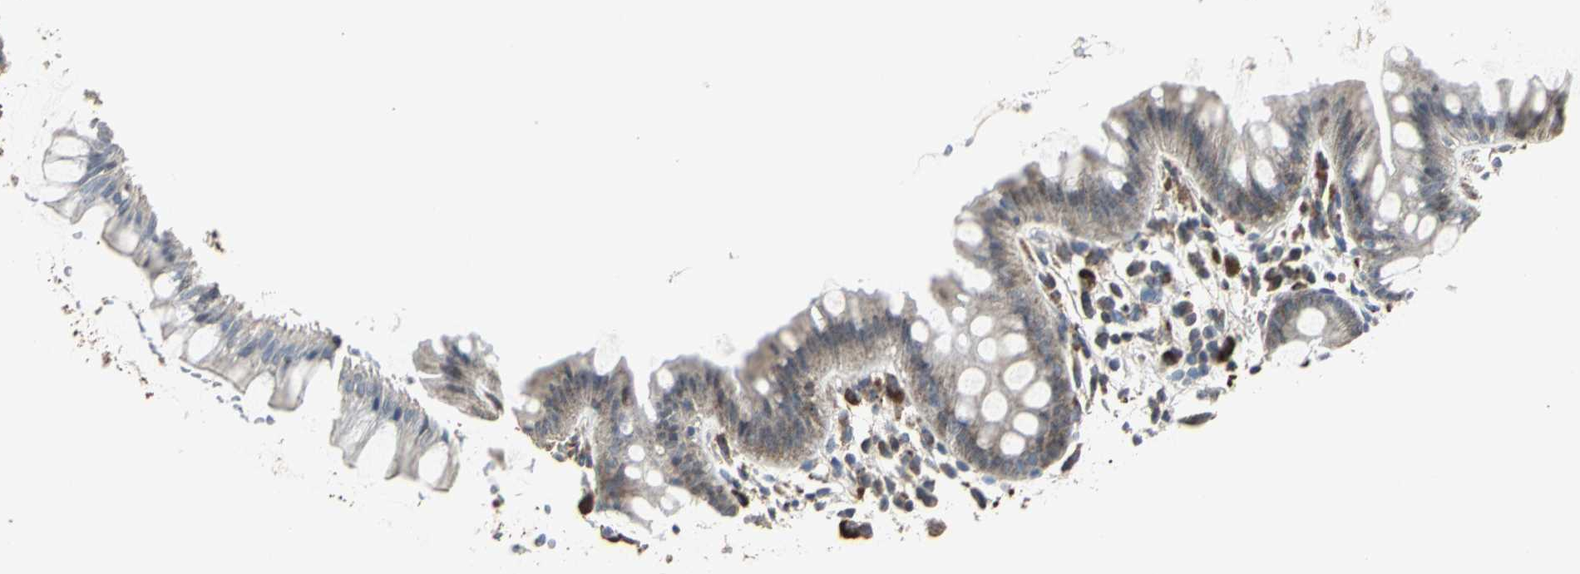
{"staining": {"intensity": "weak", "quantity": ">75%", "location": "cytoplasmic/membranous"}, "tissue": "colon", "cell_type": "Endothelial cells", "image_type": "normal", "snomed": [{"axis": "morphology", "description": "Normal tissue, NOS"}, {"axis": "topography", "description": "Smooth muscle"}, {"axis": "topography", "description": "Colon"}], "caption": "Unremarkable colon reveals weak cytoplasmic/membranous staining in about >75% of endothelial cells.", "gene": "DNAJB4", "patient": {"sex": "male", "age": 67}}